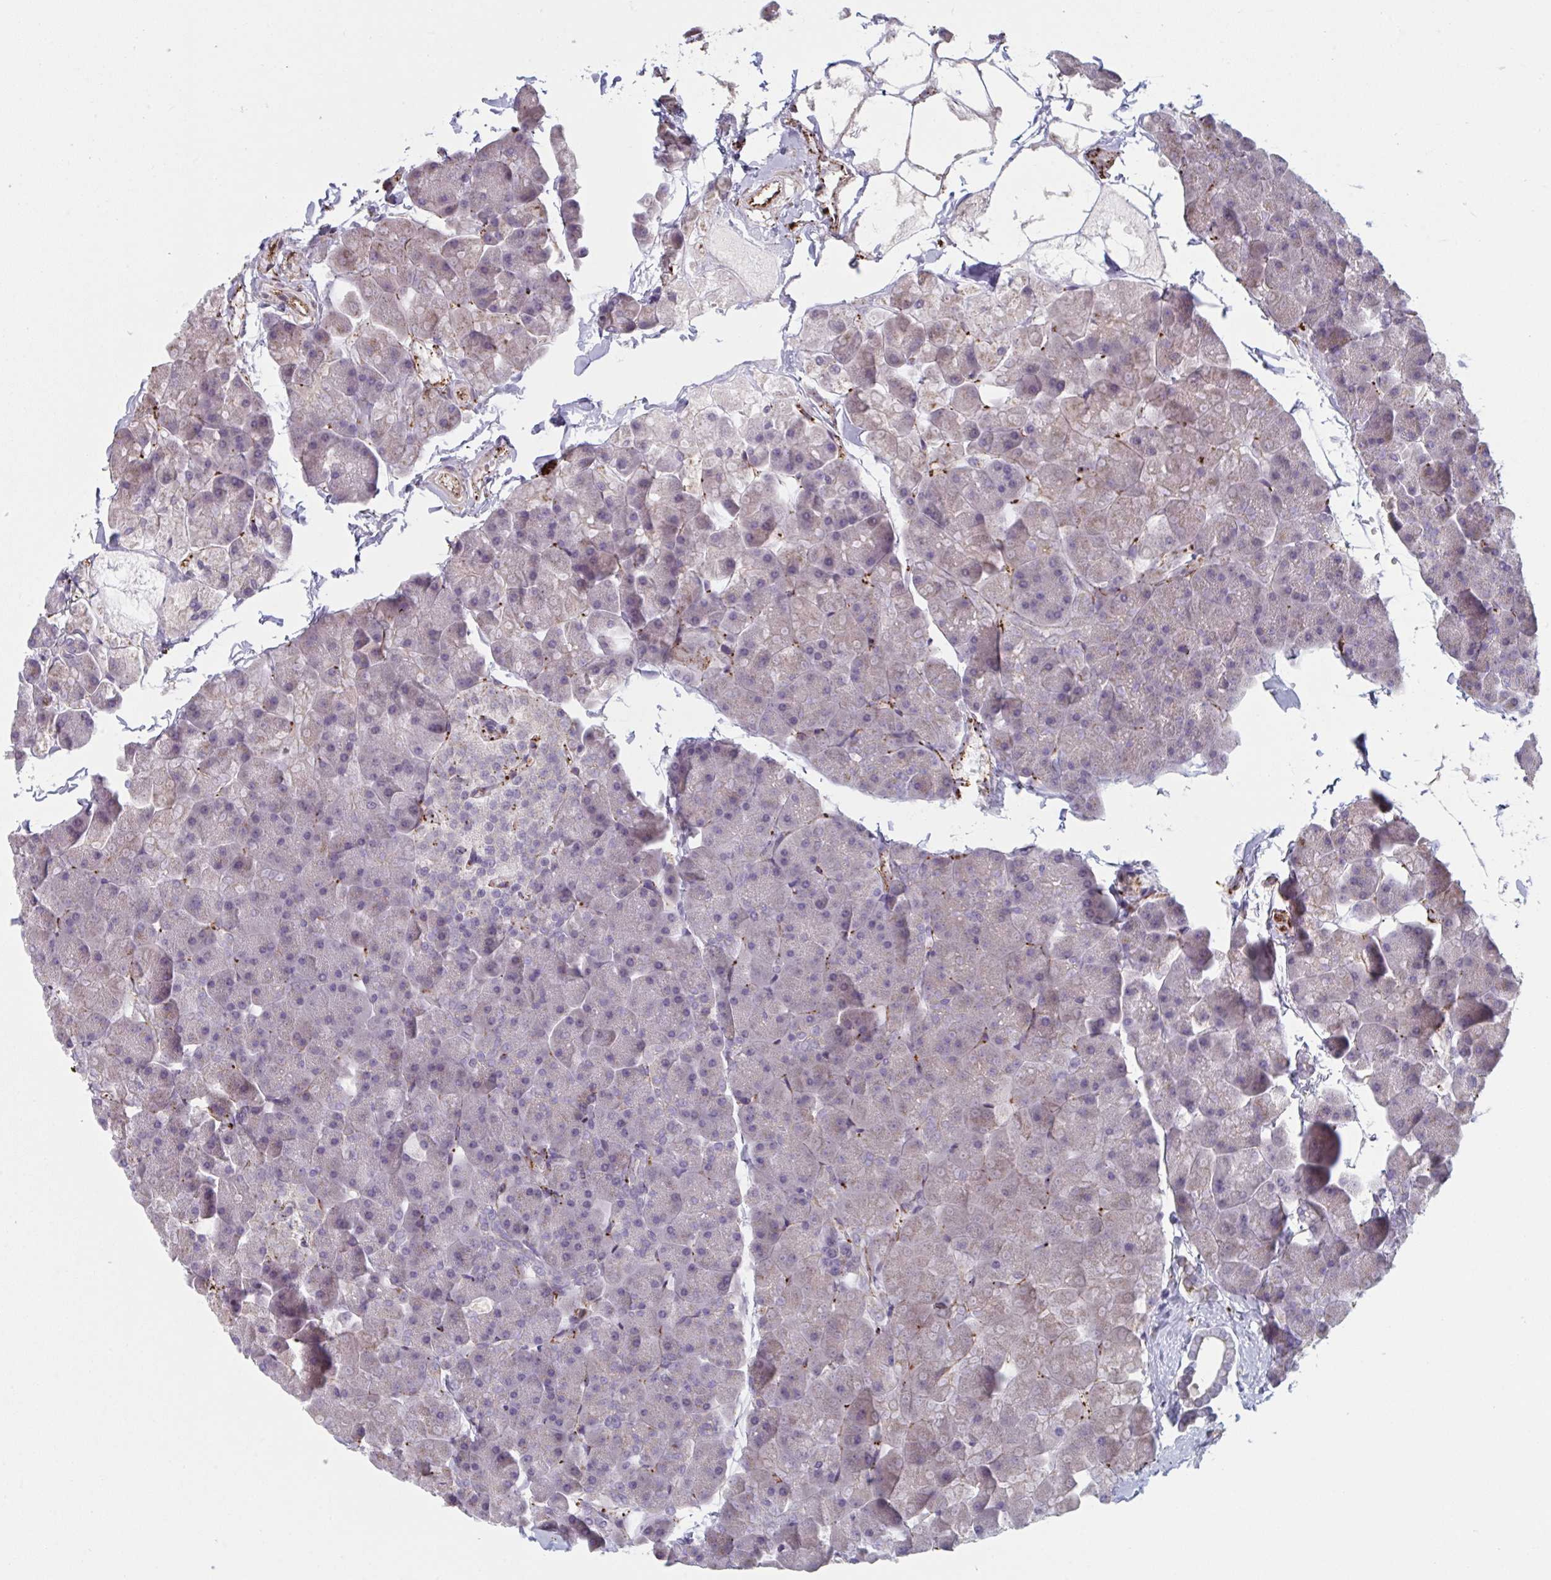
{"staining": {"intensity": "weak", "quantity": "25%-75%", "location": "cytoplasmic/membranous"}, "tissue": "pancreas", "cell_type": "Exocrine glandular cells", "image_type": "normal", "snomed": [{"axis": "morphology", "description": "Normal tissue, NOS"}, {"axis": "topography", "description": "Pancreas"}], "caption": "Pancreas stained with a brown dye demonstrates weak cytoplasmic/membranous positive expression in about 25%-75% of exocrine glandular cells.", "gene": "TNFSF10", "patient": {"sex": "male", "age": 35}}